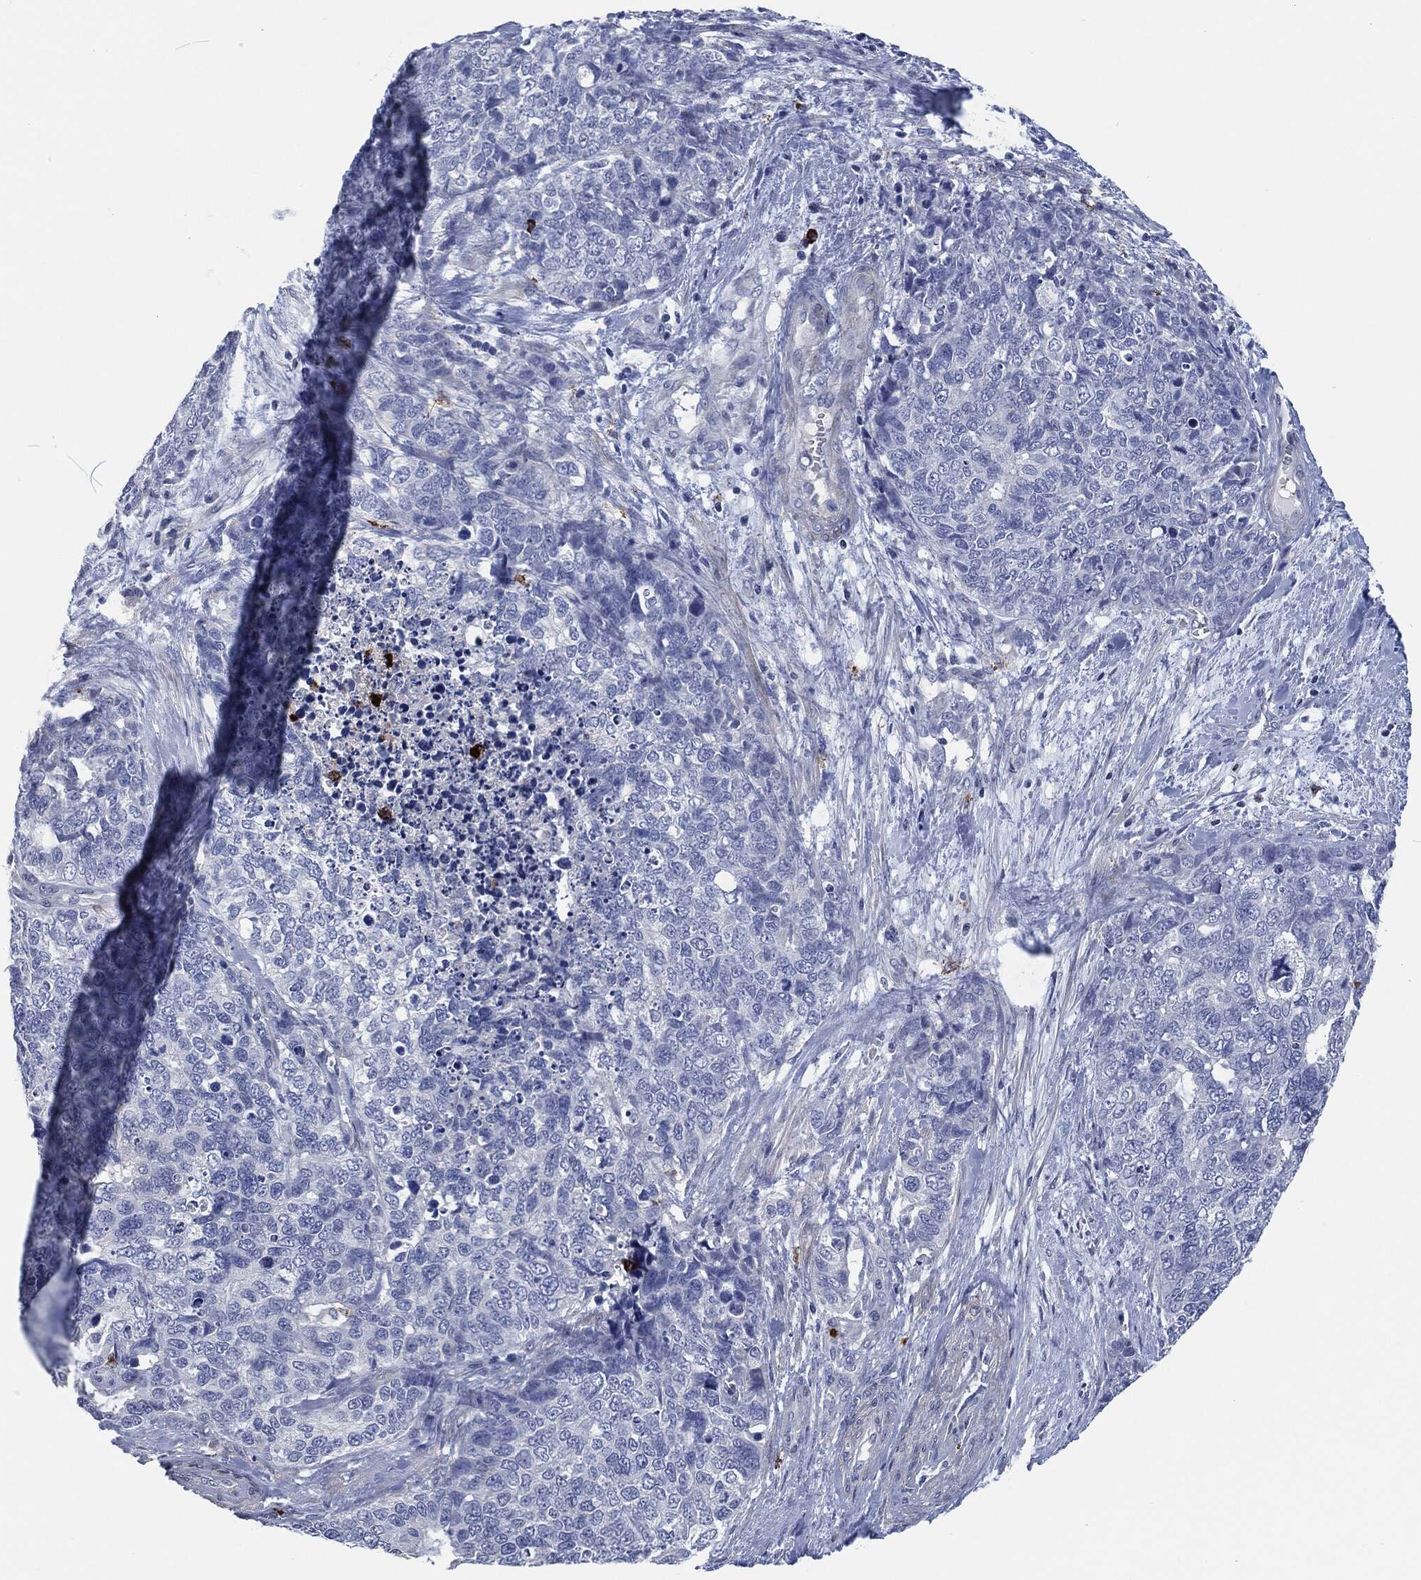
{"staining": {"intensity": "negative", "quantity": "none", "location": "none"}, "tissue": "cervical cancer", "cell_type": "Tumor cells", "image_type": "cancer", "snomed": [{"axis": "morphology", "description": "Squamous cell carcinoma, NOS"}, {"axis": "topography", "description": "Cervix"}], "caption": "This image is of squamous cell carcinoma (cervical) stained with immunohistochemistry (IHC) to label a protein in brown with the nuclei are counter-stained blue. There is no expression in tumor cells.", "gene": "MPO", "patient": {"sex": "female", "age": 63}}